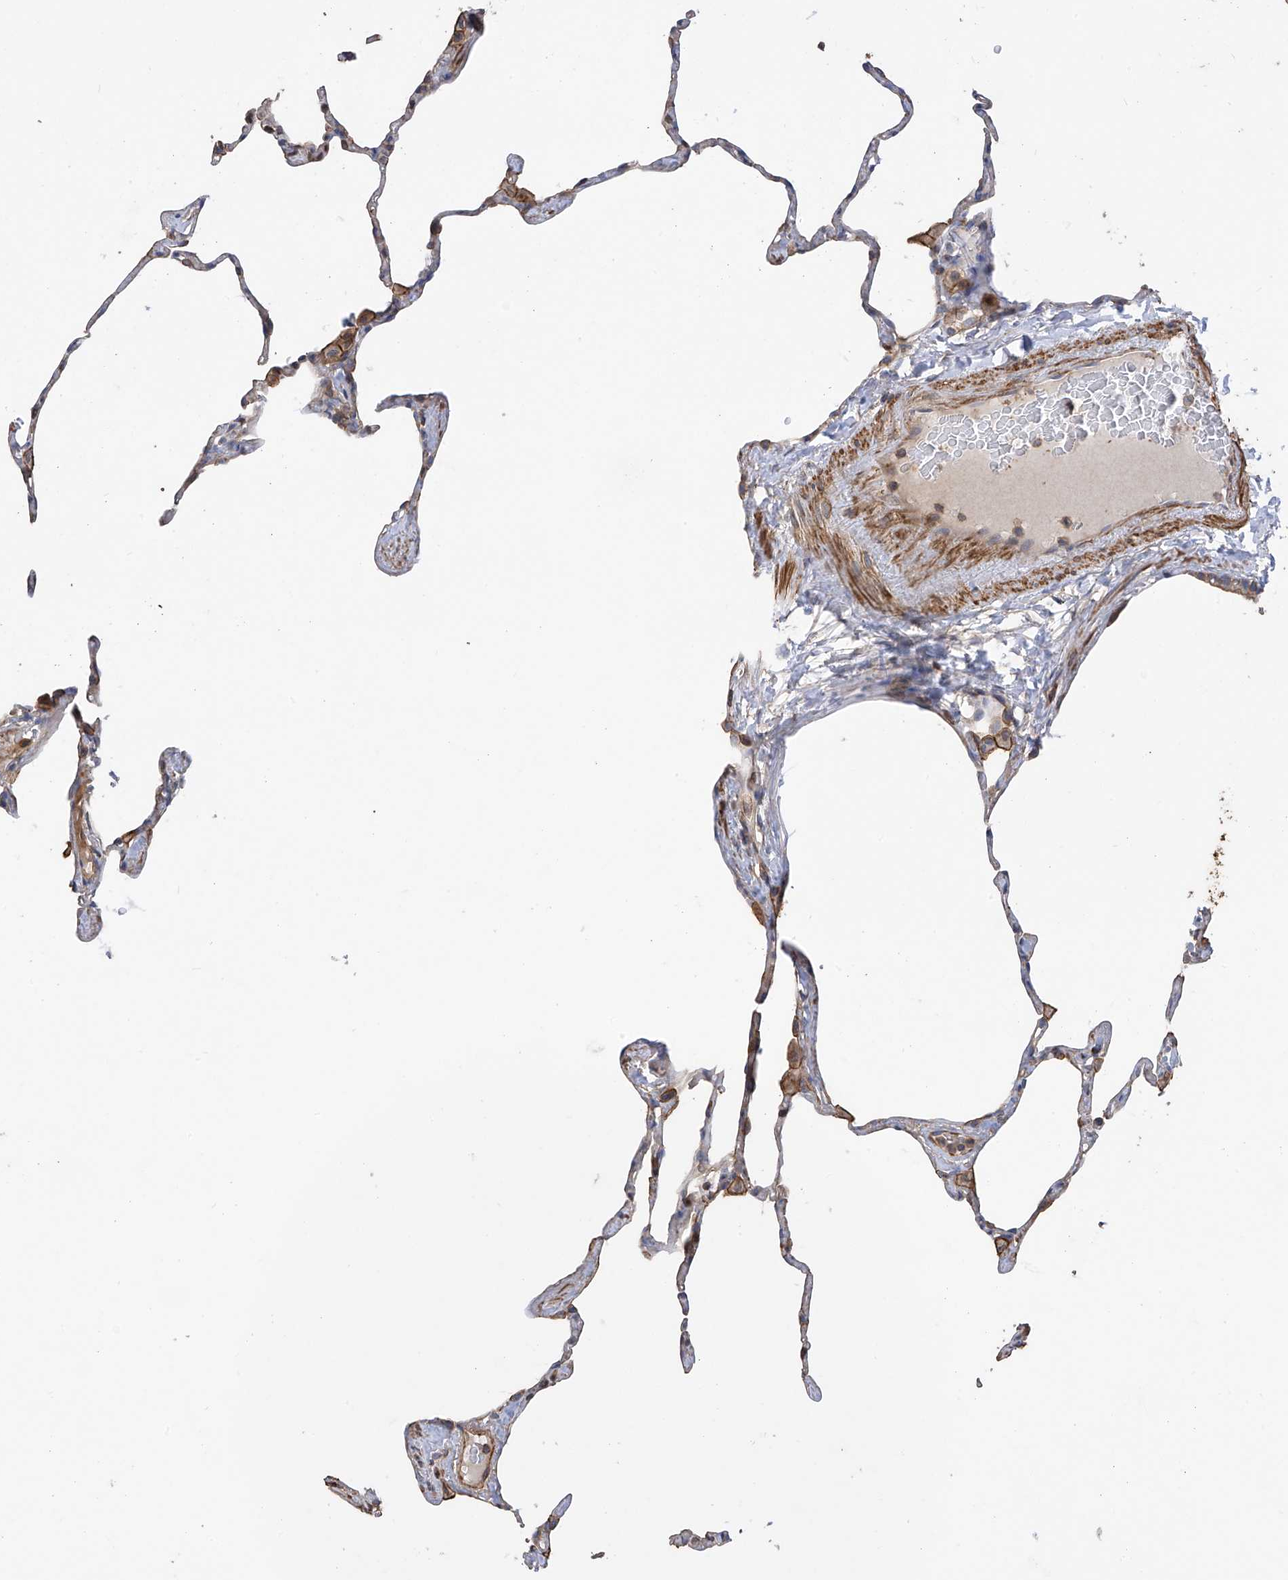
{"staining": {"intensity": "weak", "quantity": "<25%", "location": "cytoplasmic/membranous"}, "tissue": "lung", "cell_type": "Alveolar cells", "image_type": "normal", "snomed": [{"axis": "morphology", "description": "Normal tissue, NOS"}, {"axis": "topography", "description": "Lung"}], "caption": "This is an immunohistochemistry (IHC) histopathology image of benign lung. There is no positivity in alveolar cells.", "gene": "SLC43A3", "patient": {"sex": "male", "age": 65}}